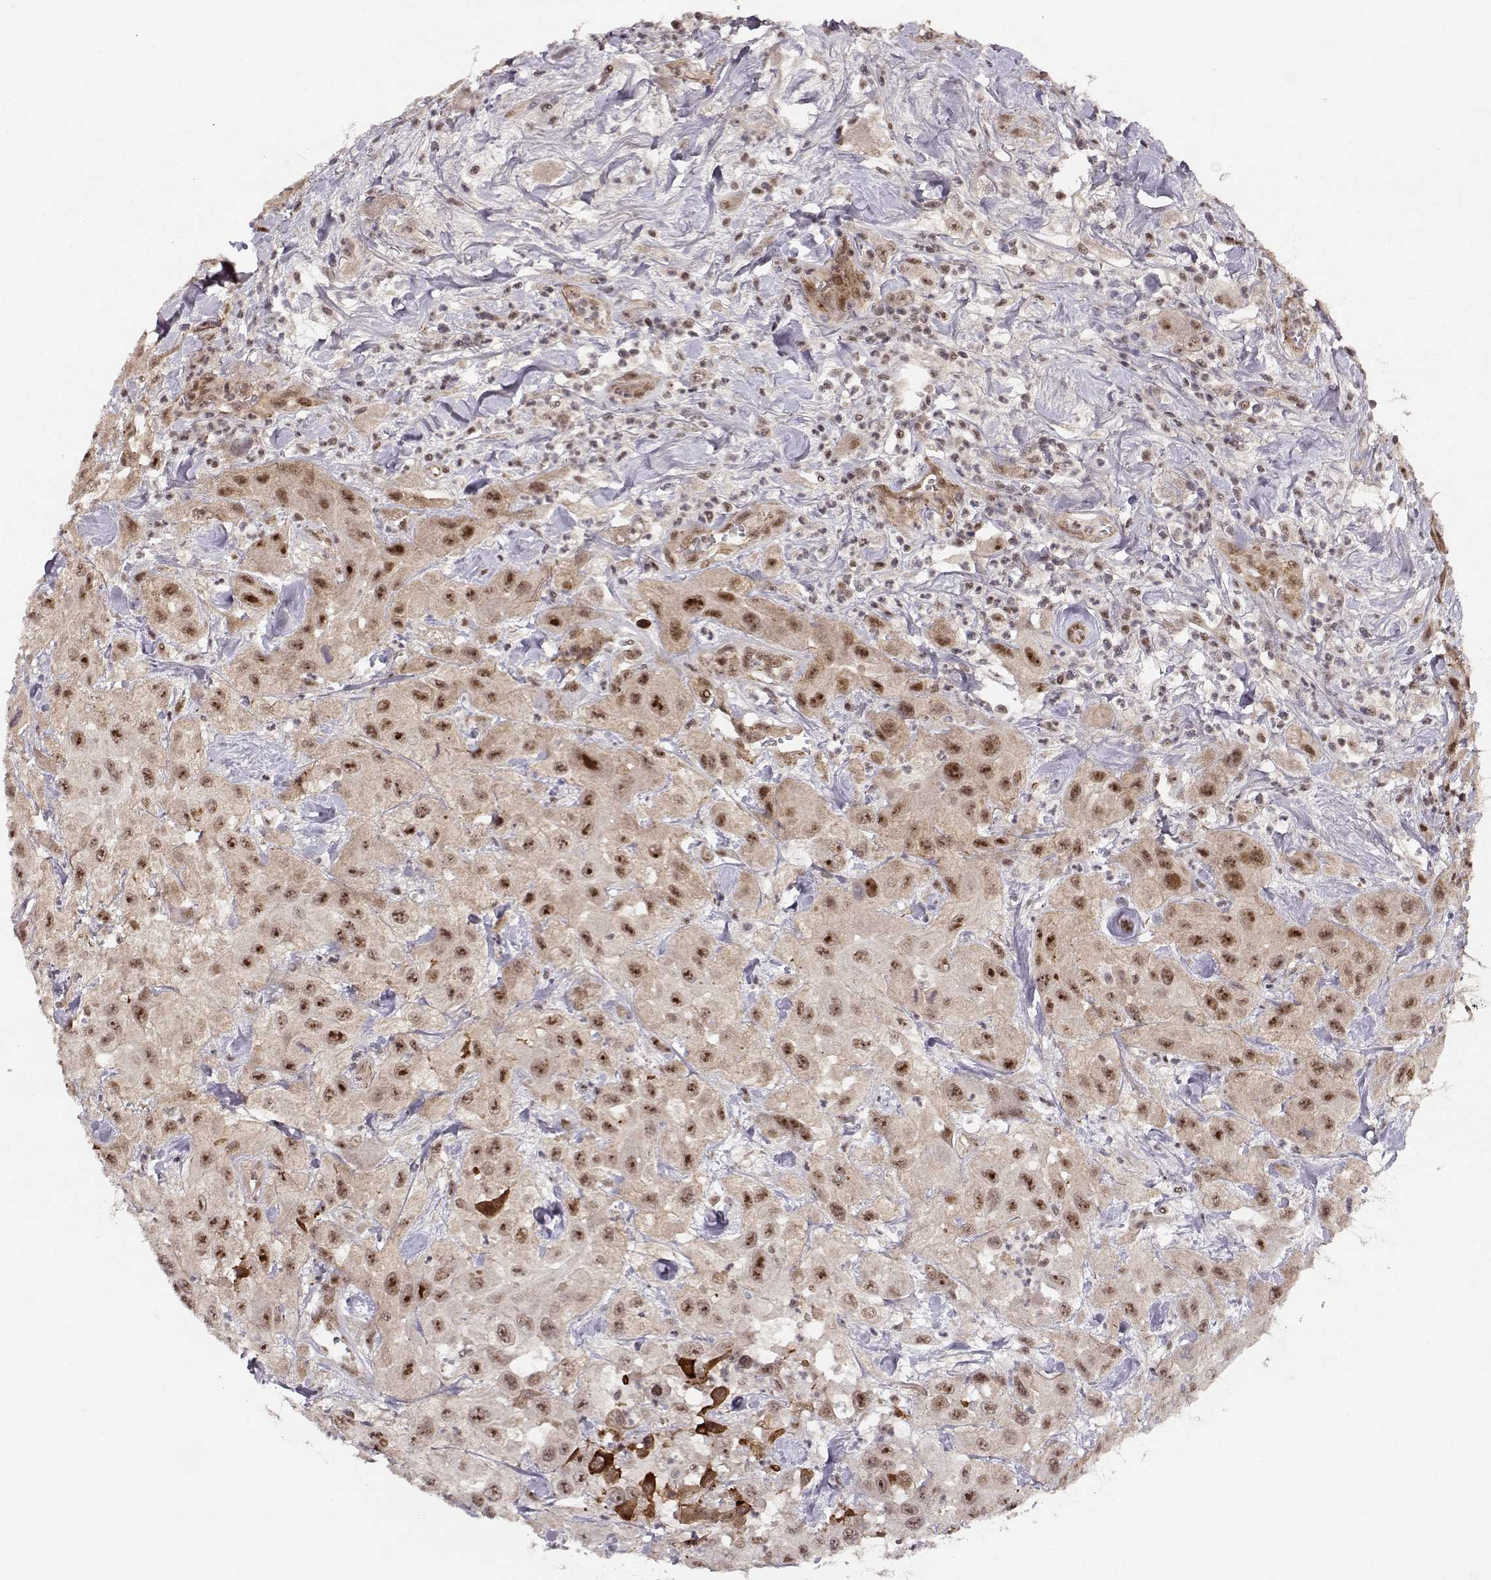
{"staining": {"intensity": "strong", "quantity": ">75%", "location": "nuclear"}, "tissue": "urothelial cancer", "cell_type": "Tumor cells", "image_type": "cancer", "snomed": [{"axis": "morphology", "description": "Urothelial carcinoma, High grade"}, {"axis": "topography", "description": "Urinary bladder"}], "caption": "Immunohistochemistry (IHC) photomicrograph of urothelial cancer stained for a protein (brown), which displays high levels of strong nuclear expression in about >75% of tumor cells.", "gene": "CIR1", "patient": {"sex": "male", "age": 79}}